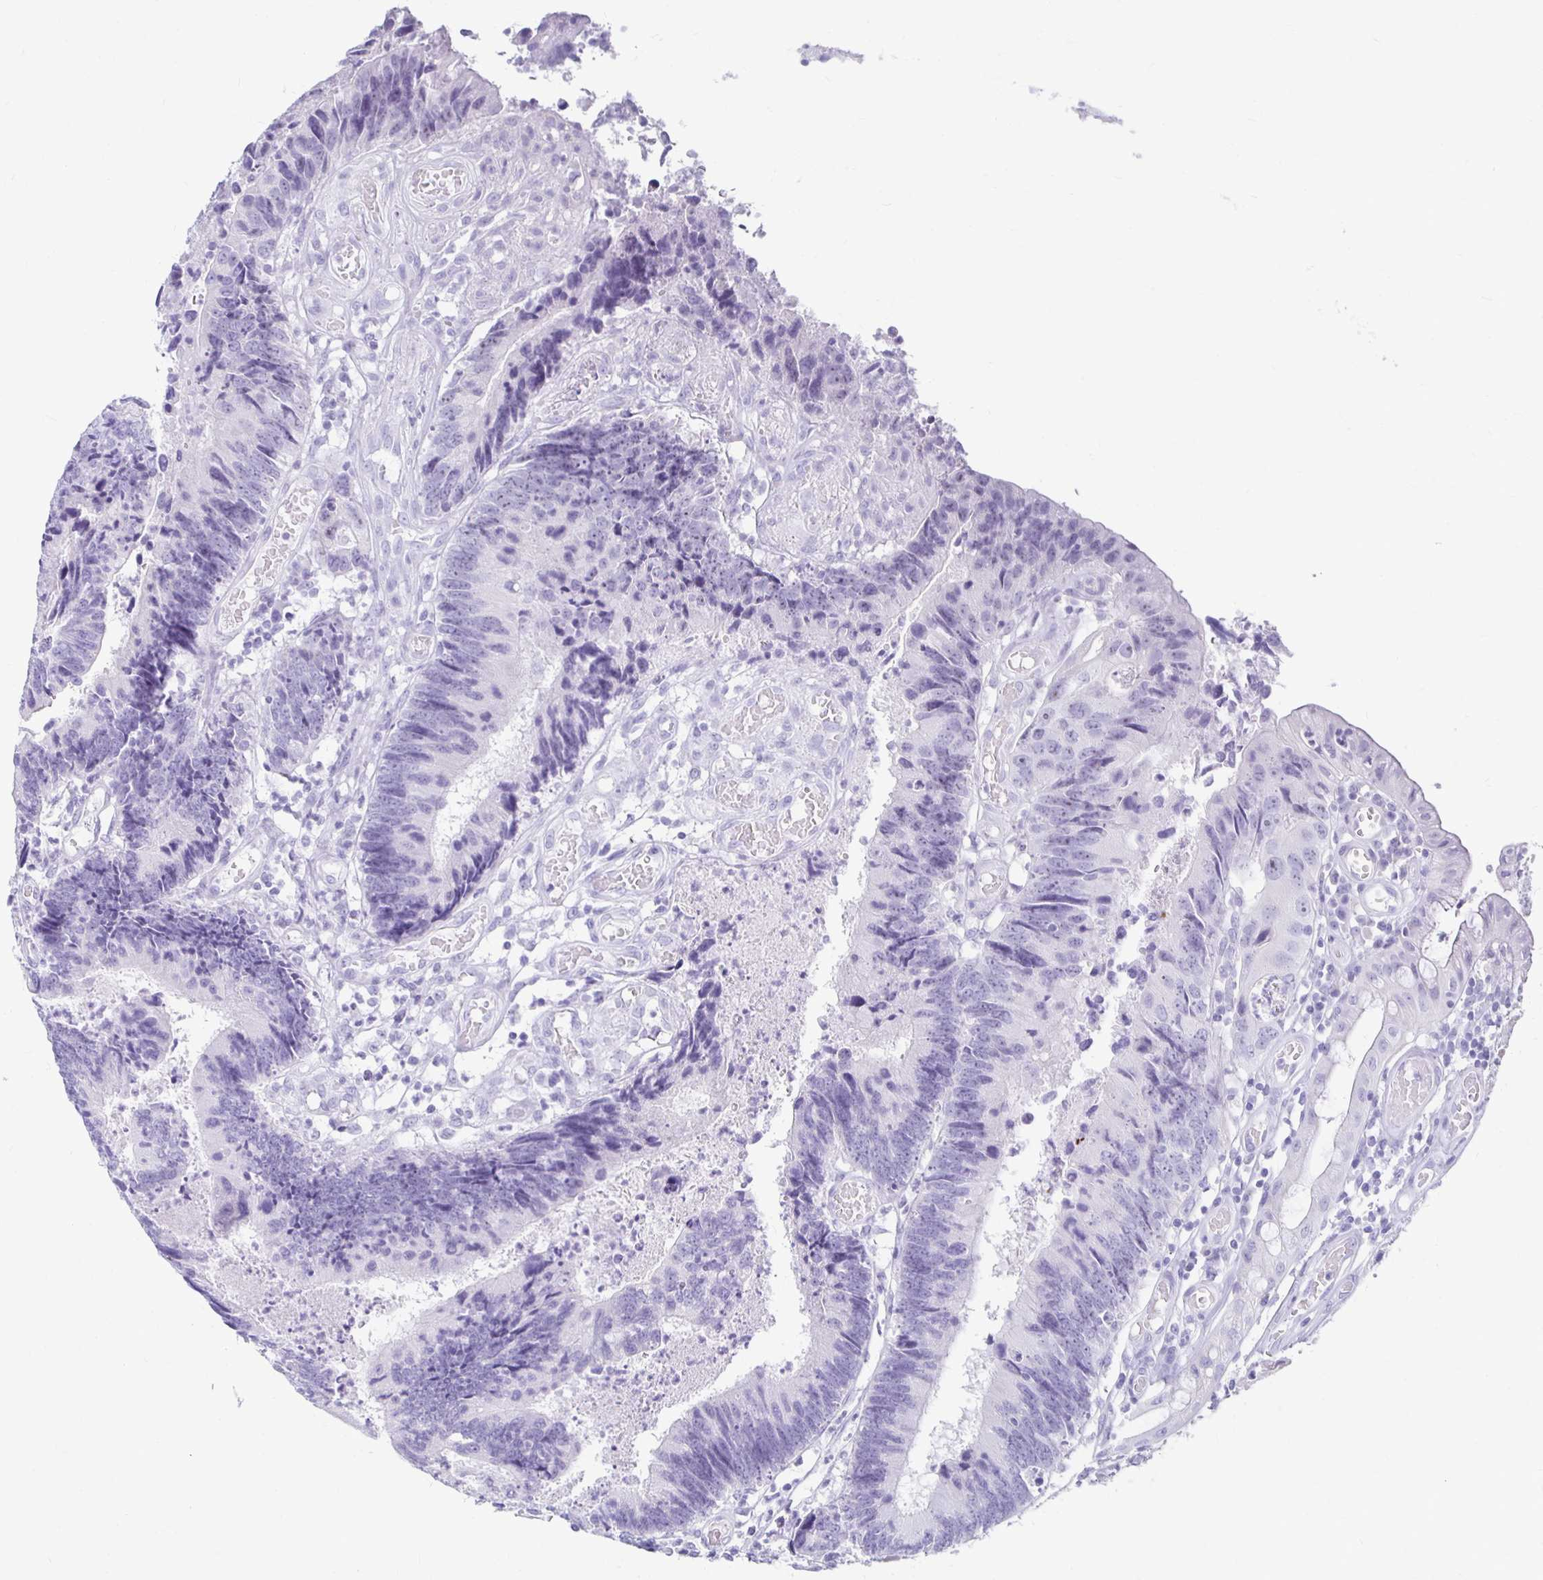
{"staining": {"intensity": "negative", "quantity": "none", "location": "none"}, "tissue": "colorectal cancer", "cell_type": "Tumor cells", "image_type": "cancer", "snomed": [{"axis": "morphology", "description": "Adenocarcinoma, NOS"}, {"axis": "topography", "description": "Colon"}], "caption": "Immunohistochemistry micrograph of colorectal adenocarcinoma stained for a protein (brown), which demonstrates no positivity in tumor cells.", "gene": "CST6", "patient": {"sex": "female", "age": 67}}